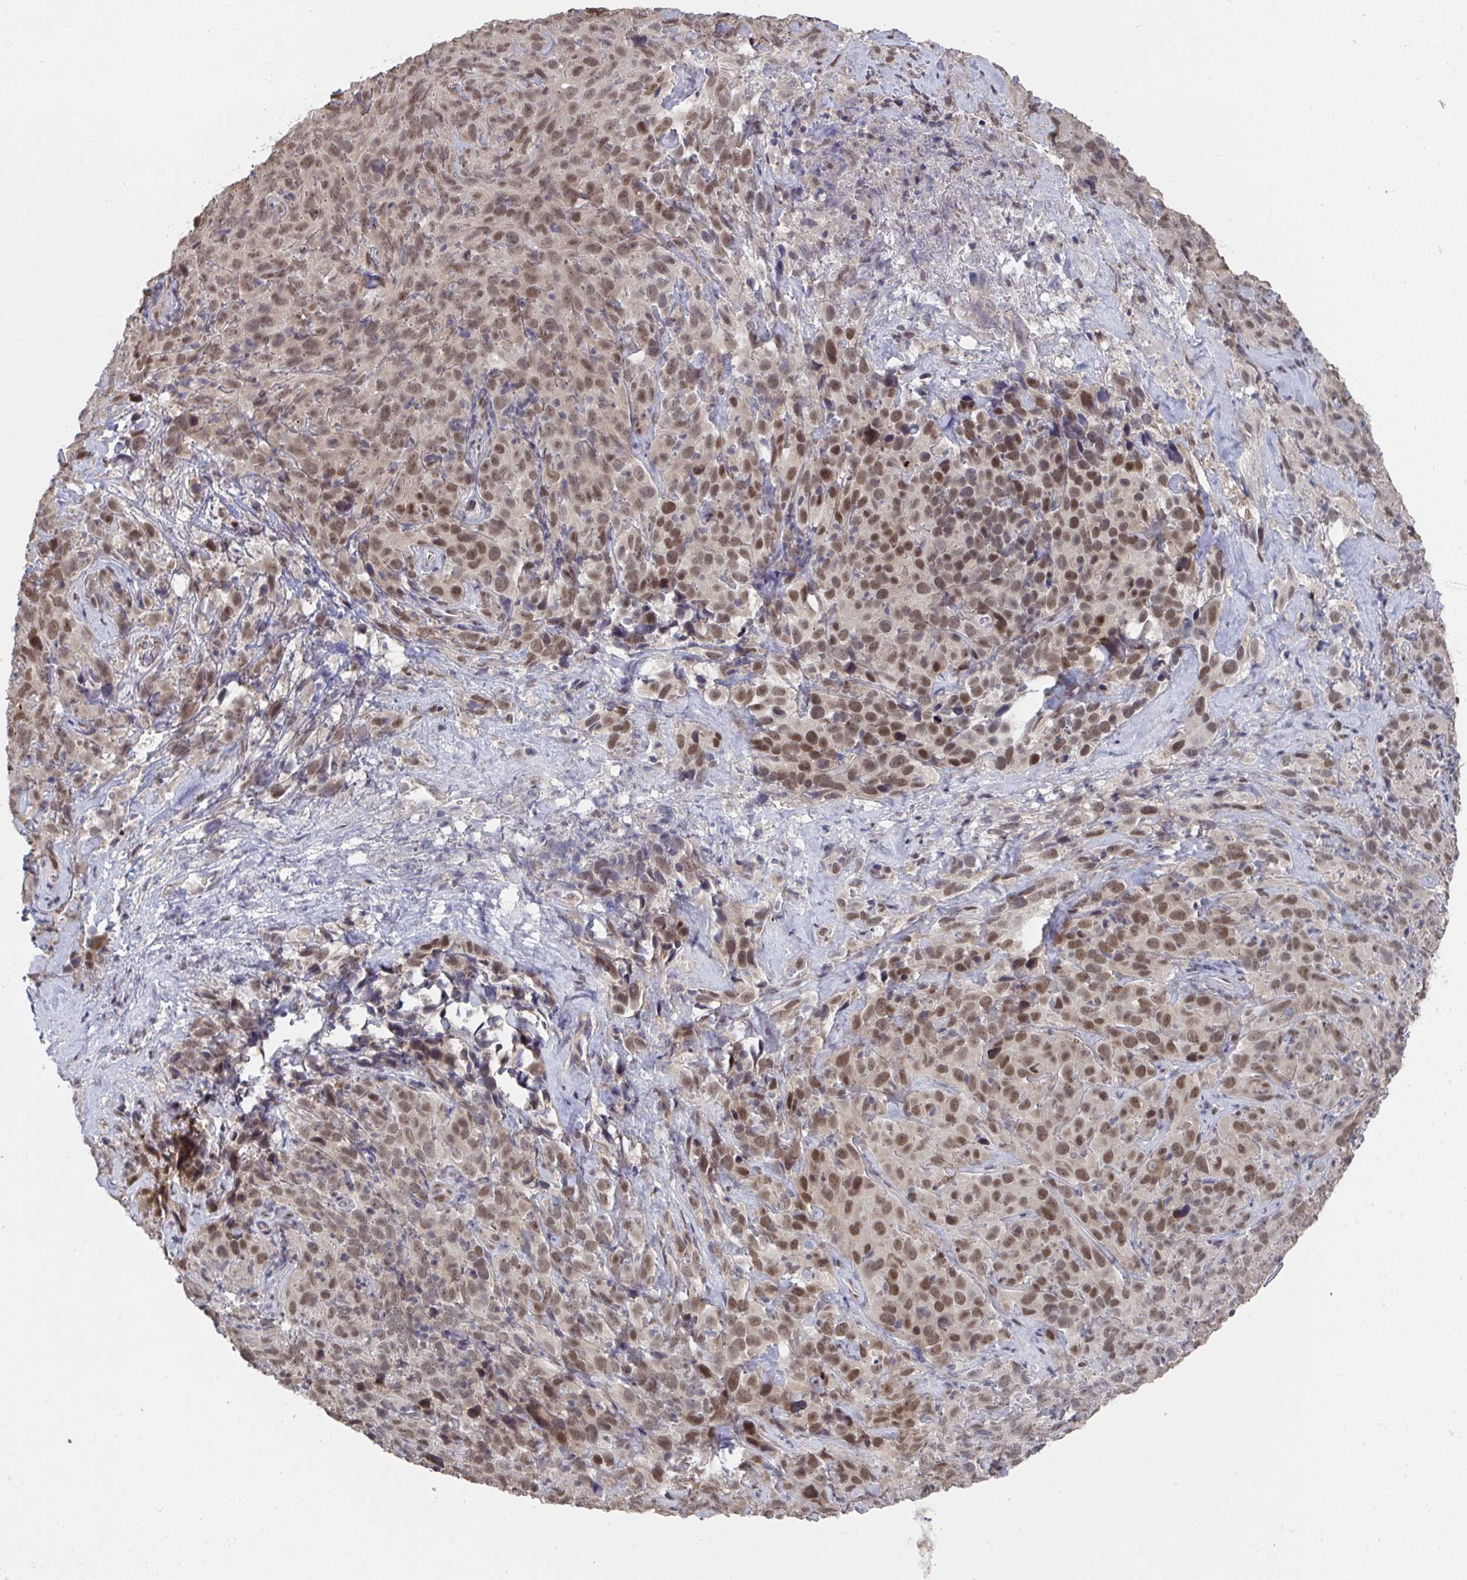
{"staining": {"intensity": "moderate", "quantity": ">75%", "location": "nuclear"}, "tissue": "cervical cancer", "cell_type": "Tumor cells", "image_type": "cancer", "snomed": [{"axis": "morphology", "description": "Squamous cell carcinoma, NOS"}, {"axis": "topography", "description": "Cervix"}], "caption": "Cervical cancer tissue shows moderate nuclear expression in approximately >75% of tumor cells", "gene": "JMJD1C", "patient": {"sex": "female", "age": 51}}